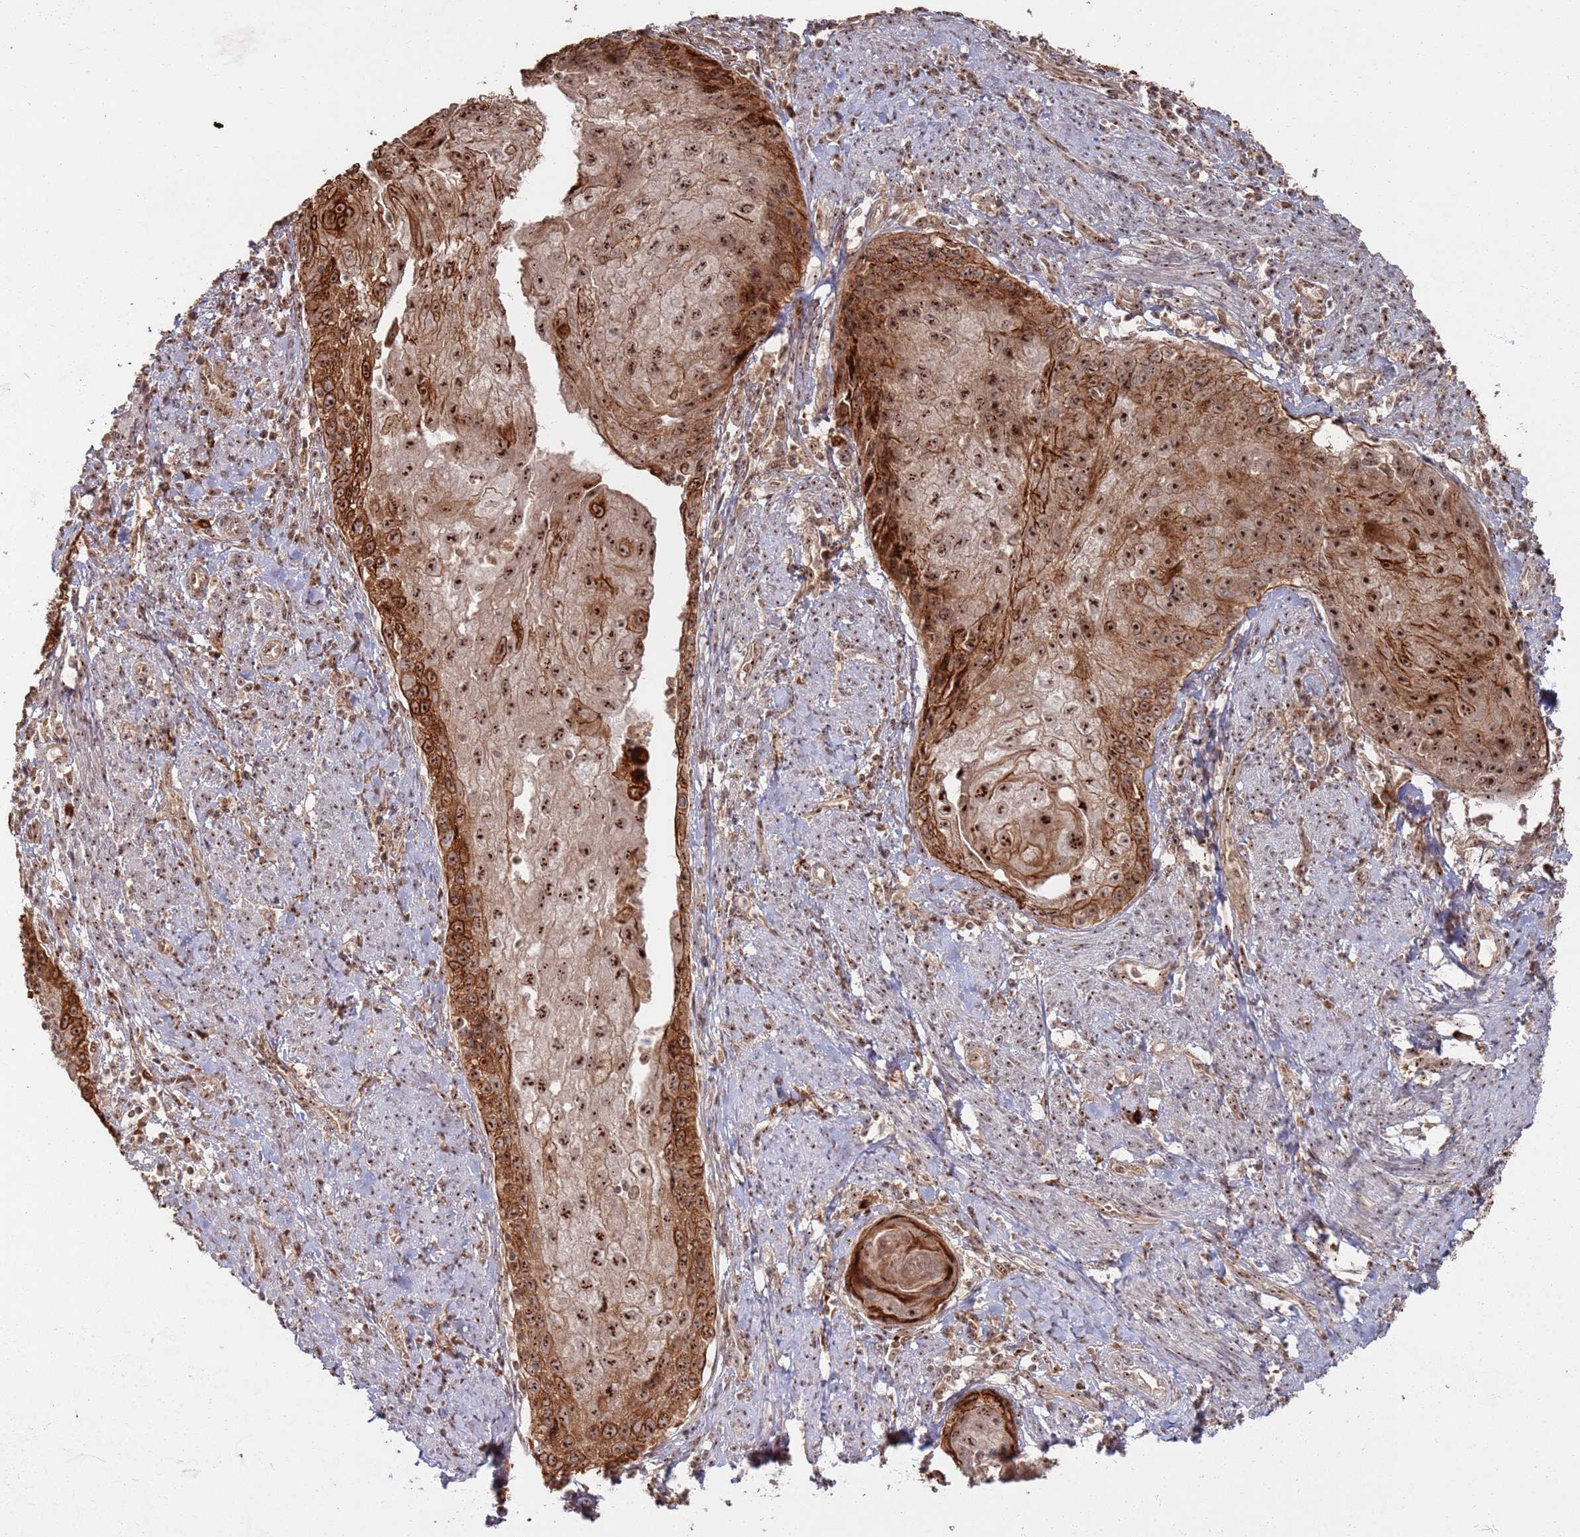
{"staining": {"intensity": "strong", "quantity": ">75%", "location": "cytoplasmic/membranous,nuclear"}, "tissue": "cervical cancer", "cell_type": "Tumor cells", "image_type": "cancer", "snomed": [{"axis": "morphology", "description": "Squamous cell carcinoma, NOS"}, {"axis": "topography", "description": "Cervix"}], "caption": "The micrograph reveals staining of cervical squamous cell carcinoma, revealing strong cytoplasmic/membranous and nuclear protein positivity (brown color) within tumor cells.", "gene": "UTP11", "patient": {"sex": "female", "age": 67}}